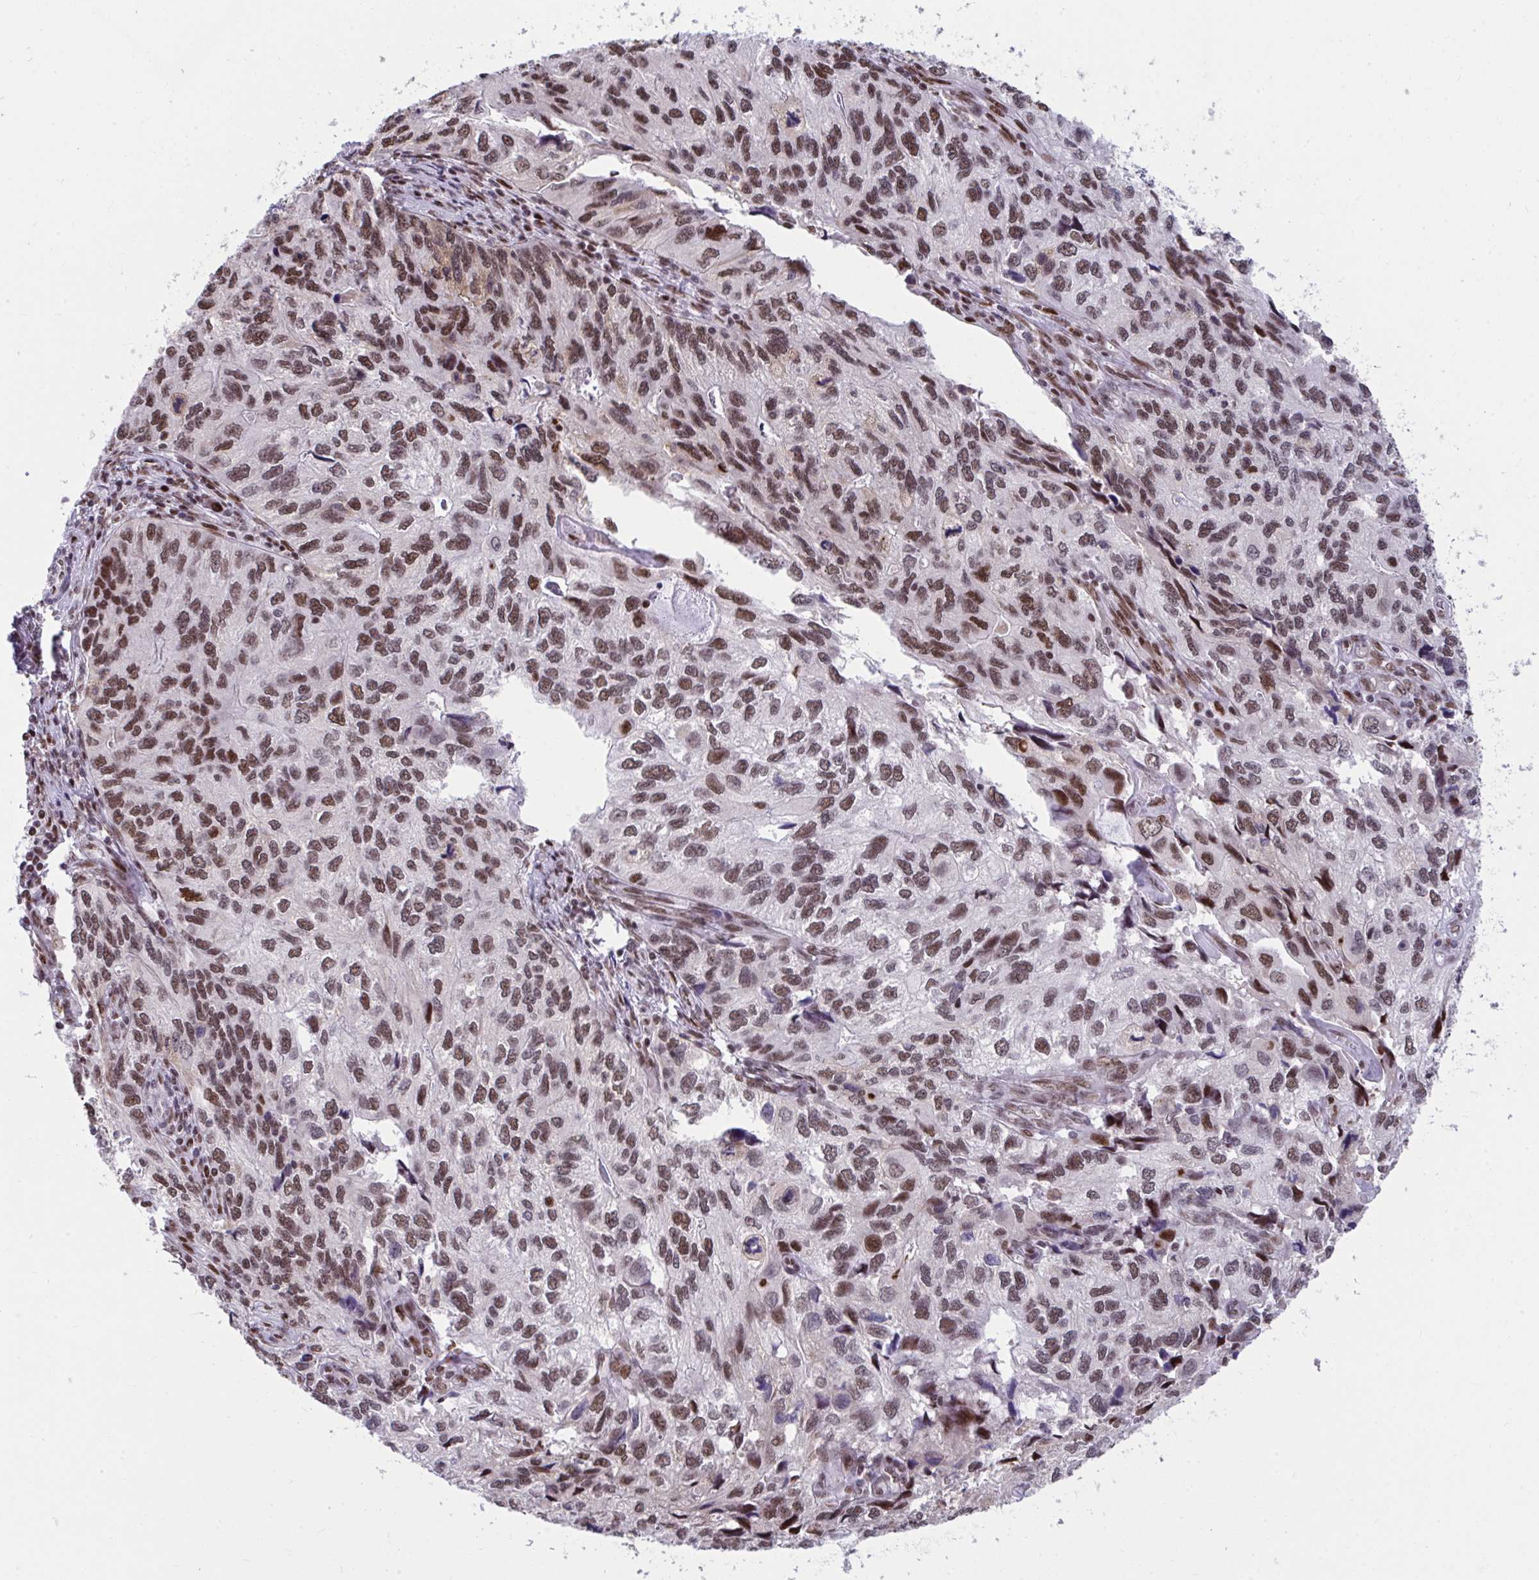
{"staining": {"intensity": "moderate", "quantity": "25%-75%", "location": "nuclear"}, "tissue": "endometrial cancer", "cell_type": "Tumor cells", "image_type": "cancer", "snomed": [{"axis": "morphology", "description": "Carcinoma, NOS"}, {"axis": "topography", "description": "Uterus"}], "caption": "Protein staining of carcinoma (endometrial) tissue exhibits moderate nuclear expression in about 25%-75% of tumor cells. Immunohistochemistry stains the protein in brown and the nuclei are stained blue.", "gene": "SLC35C2", "patient": {"sex": "female", "age": 76}}